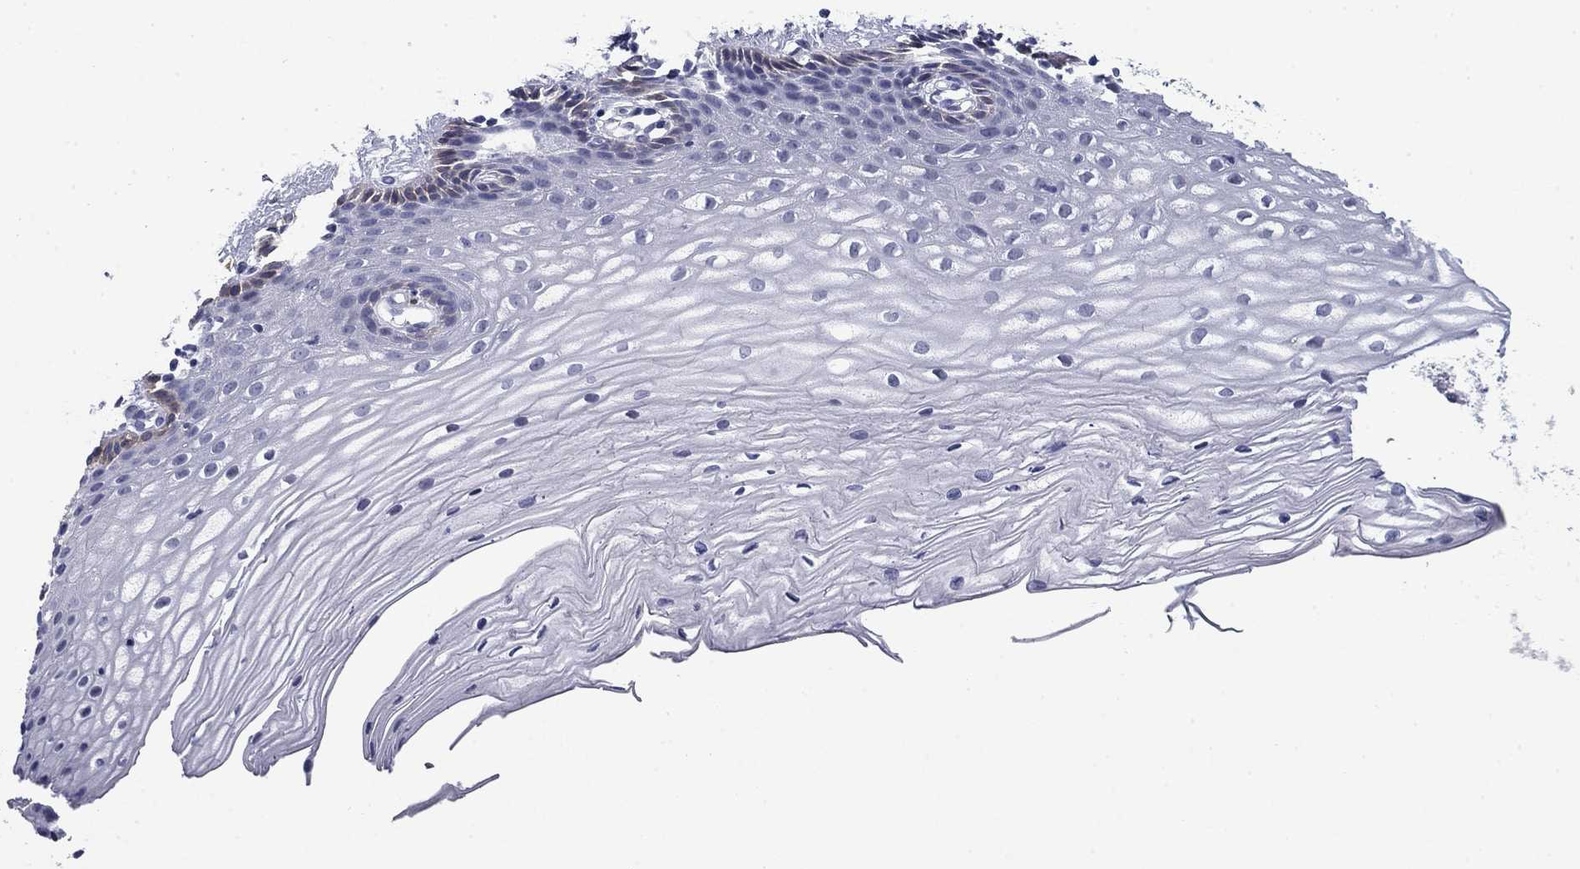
{"staining": {"intensity": "negative", "quantity": "none", "location": "none"}, "tissue": "cervix", "cell_type": "Glandular cells", "image_type": "normal", "snomed": [{"axis": "morphology", "description": "Normal tissue, NOS"}, {"axis": "topography", "description": "Cervix"}], "caption": "This is an immunohistochemistry (IHC) histopathology image of unremarkable human cervix. There is no expression in glandular cells.", "gene": "BCL2L14", "patient": {"sex": "female", "age": 40}}